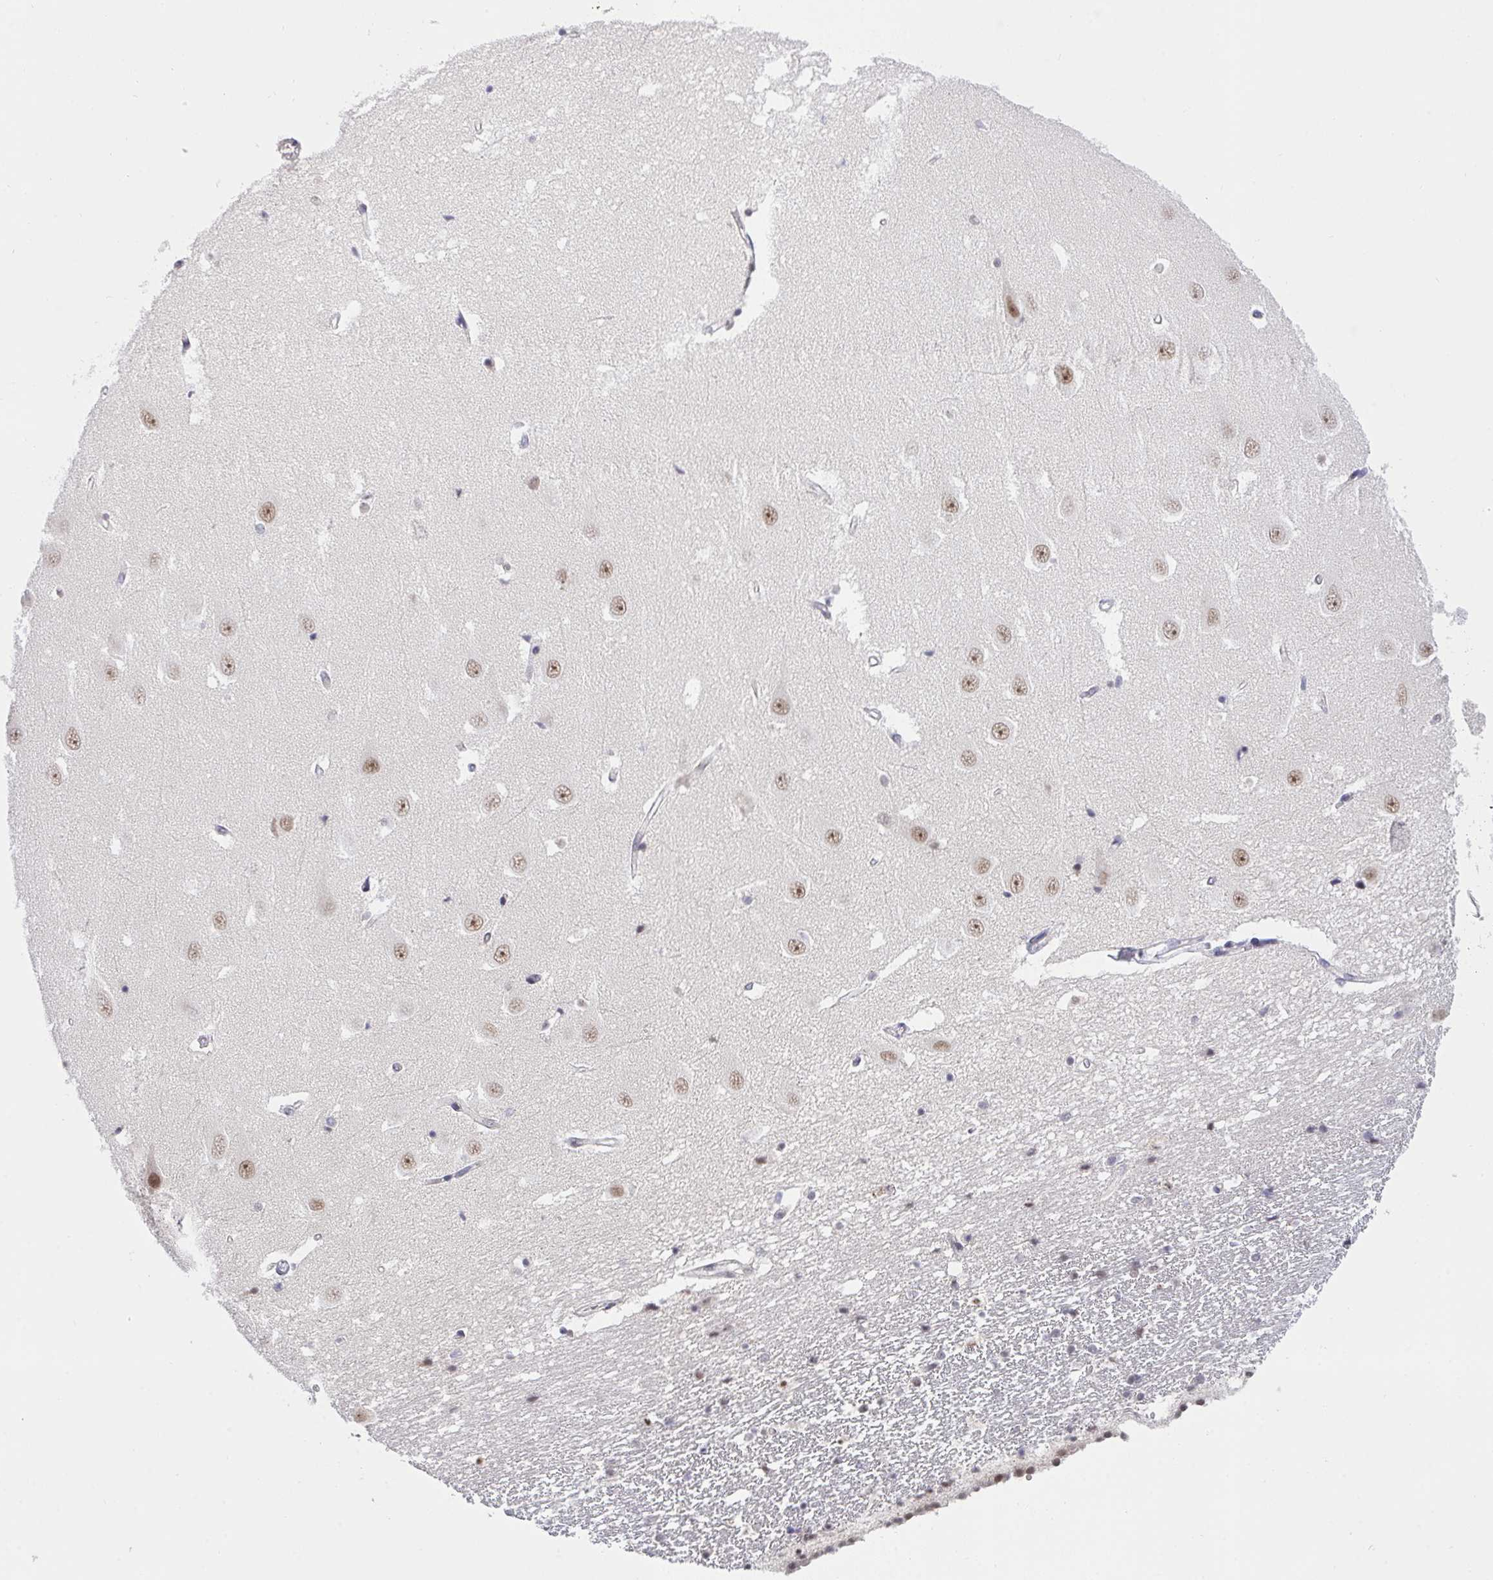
{"staining": {"intensity": "negative", "quantity": "none", "location": "none"}, "tissue": "hippocampus", "cell_type": "Glial cells", "image_type": "normal", "snomed": [{"axis": "morphology", "description": "Normal tissue, NOS"}, {"axis": "topography", "description": "Hippocampus"}], "caption": "Immunohistochemistry (IHC) of unremarkable human hippocampus shows no expression in glial cells. (Immunohistochemistry, brightfield microscopy, high magnification).", "gene": "RFC4", "patient": {"sex": "male", "age": 63}}